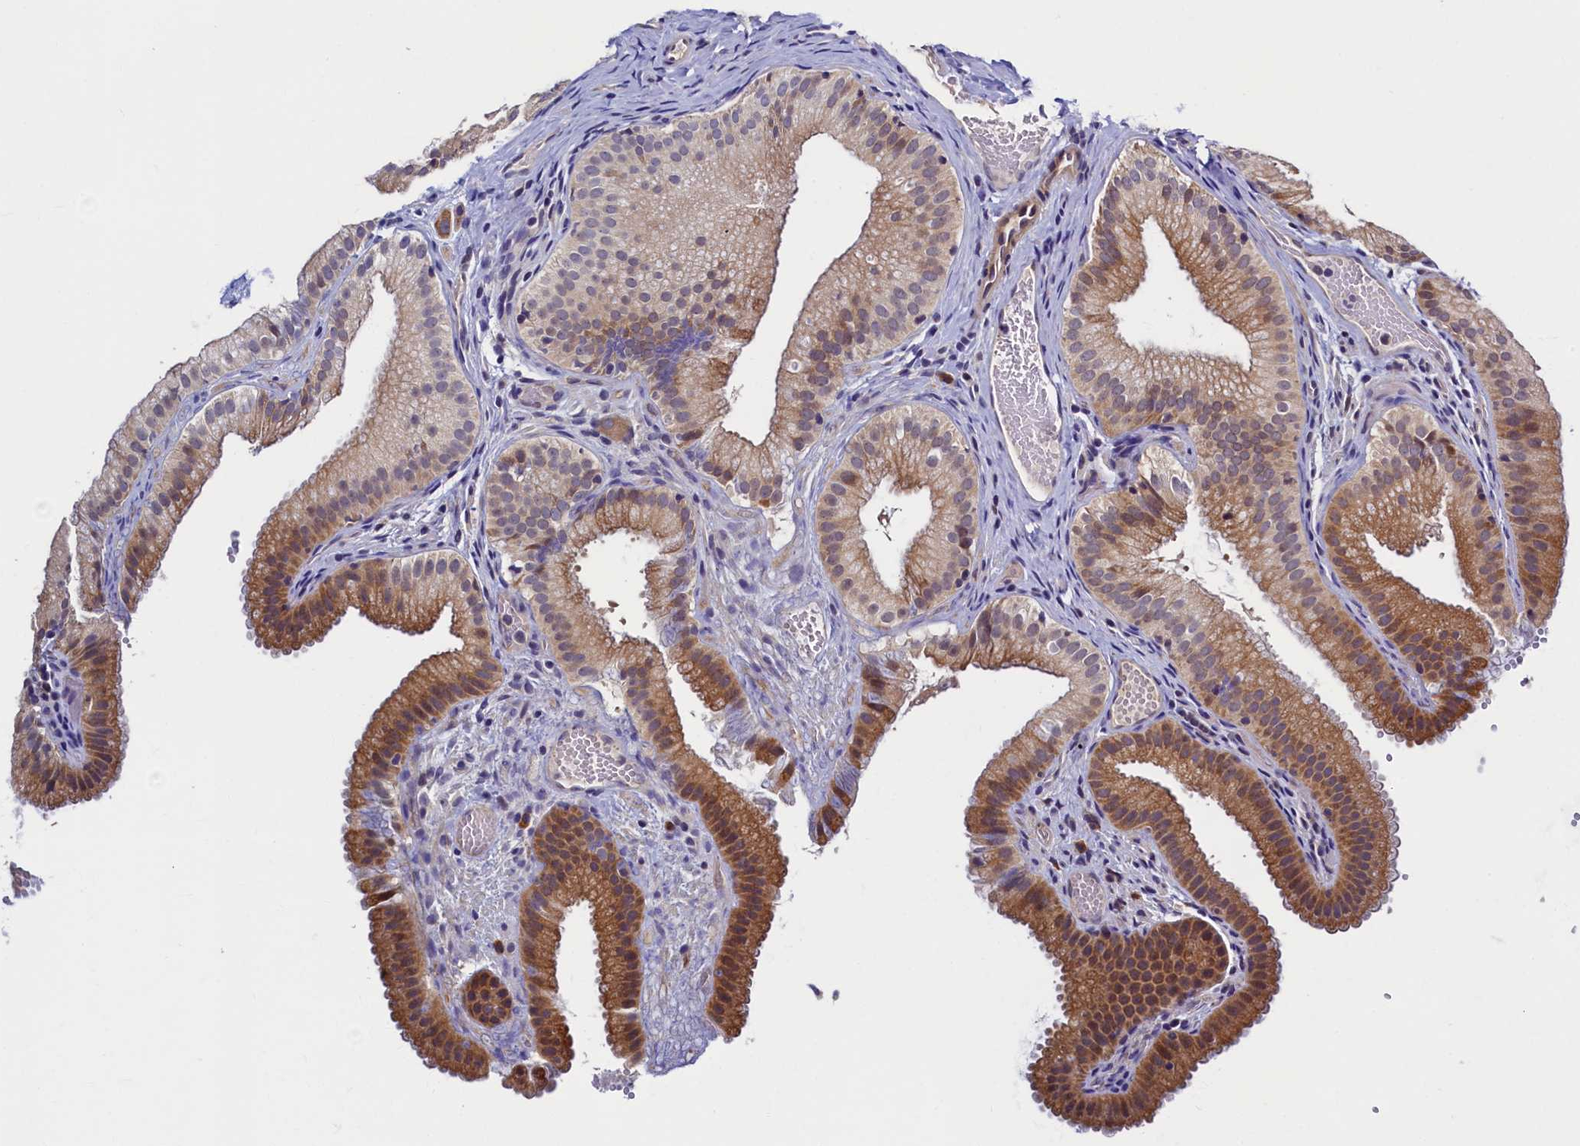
{"staining": {"intensity": "moderate", "quantity": ">75%", "location": "cytoplasmic/membranous"}, "tissue": "gallbladder", "cell_type": "Glandular cells", "image_type": "normal", "snomed": [{"axis": "morphology", "description": "Normal tissue, NOS"}, {"axis": "topography", "description": "Gallbladder"}], "caption": "A medium amount of moderate cytoplasmic/membranous expression is present in approximately >75% of glandular cells in benign gallbladder. (Brightfield microscopy of DAB IHC at high magnification).", "gene": "SLC16A14", "patient": {"sex": "female", "age": 30}}